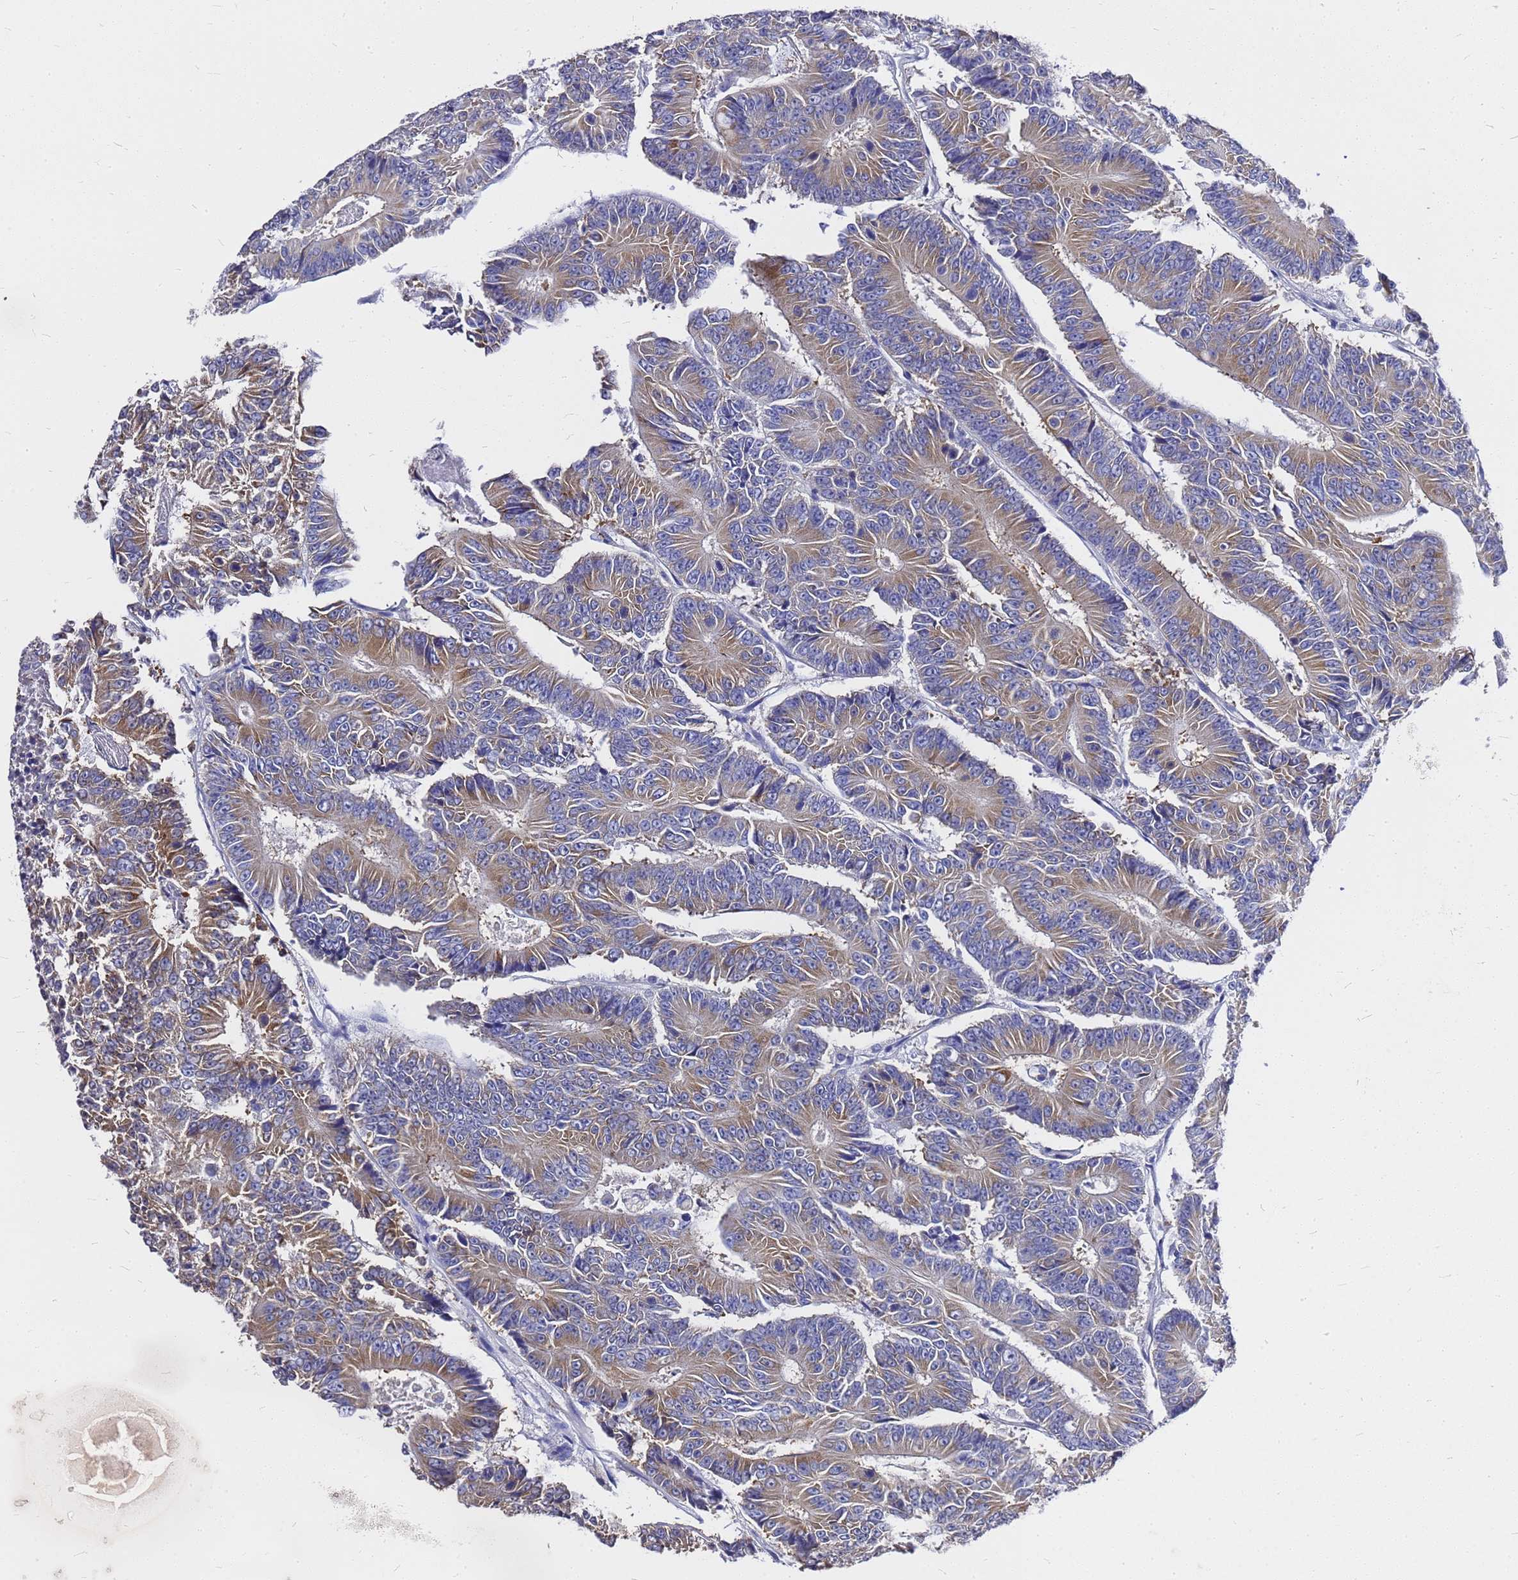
{"staining": {"intensity": "weak", "quantity": "25%-75%", "location": "cytoplasmic/membranous"}, "tissue": "colorectal cancer", "cell_type": "Tumor cells", "image_type": "cancer", "snomed": [{"axis": "morphology", "description": "Adenocarcinoma, NOS"}, {"axis": "topography", "description": "Colon"}], "caption": "Immunohistochemical staining of colorectal cancer demonstrates low levels of weak cytoplasmic/membranous staining in approximately 25%-75% of tumor cells.", "gene": "OR52E2", "patient": {"sex": "male", "age": 83}}